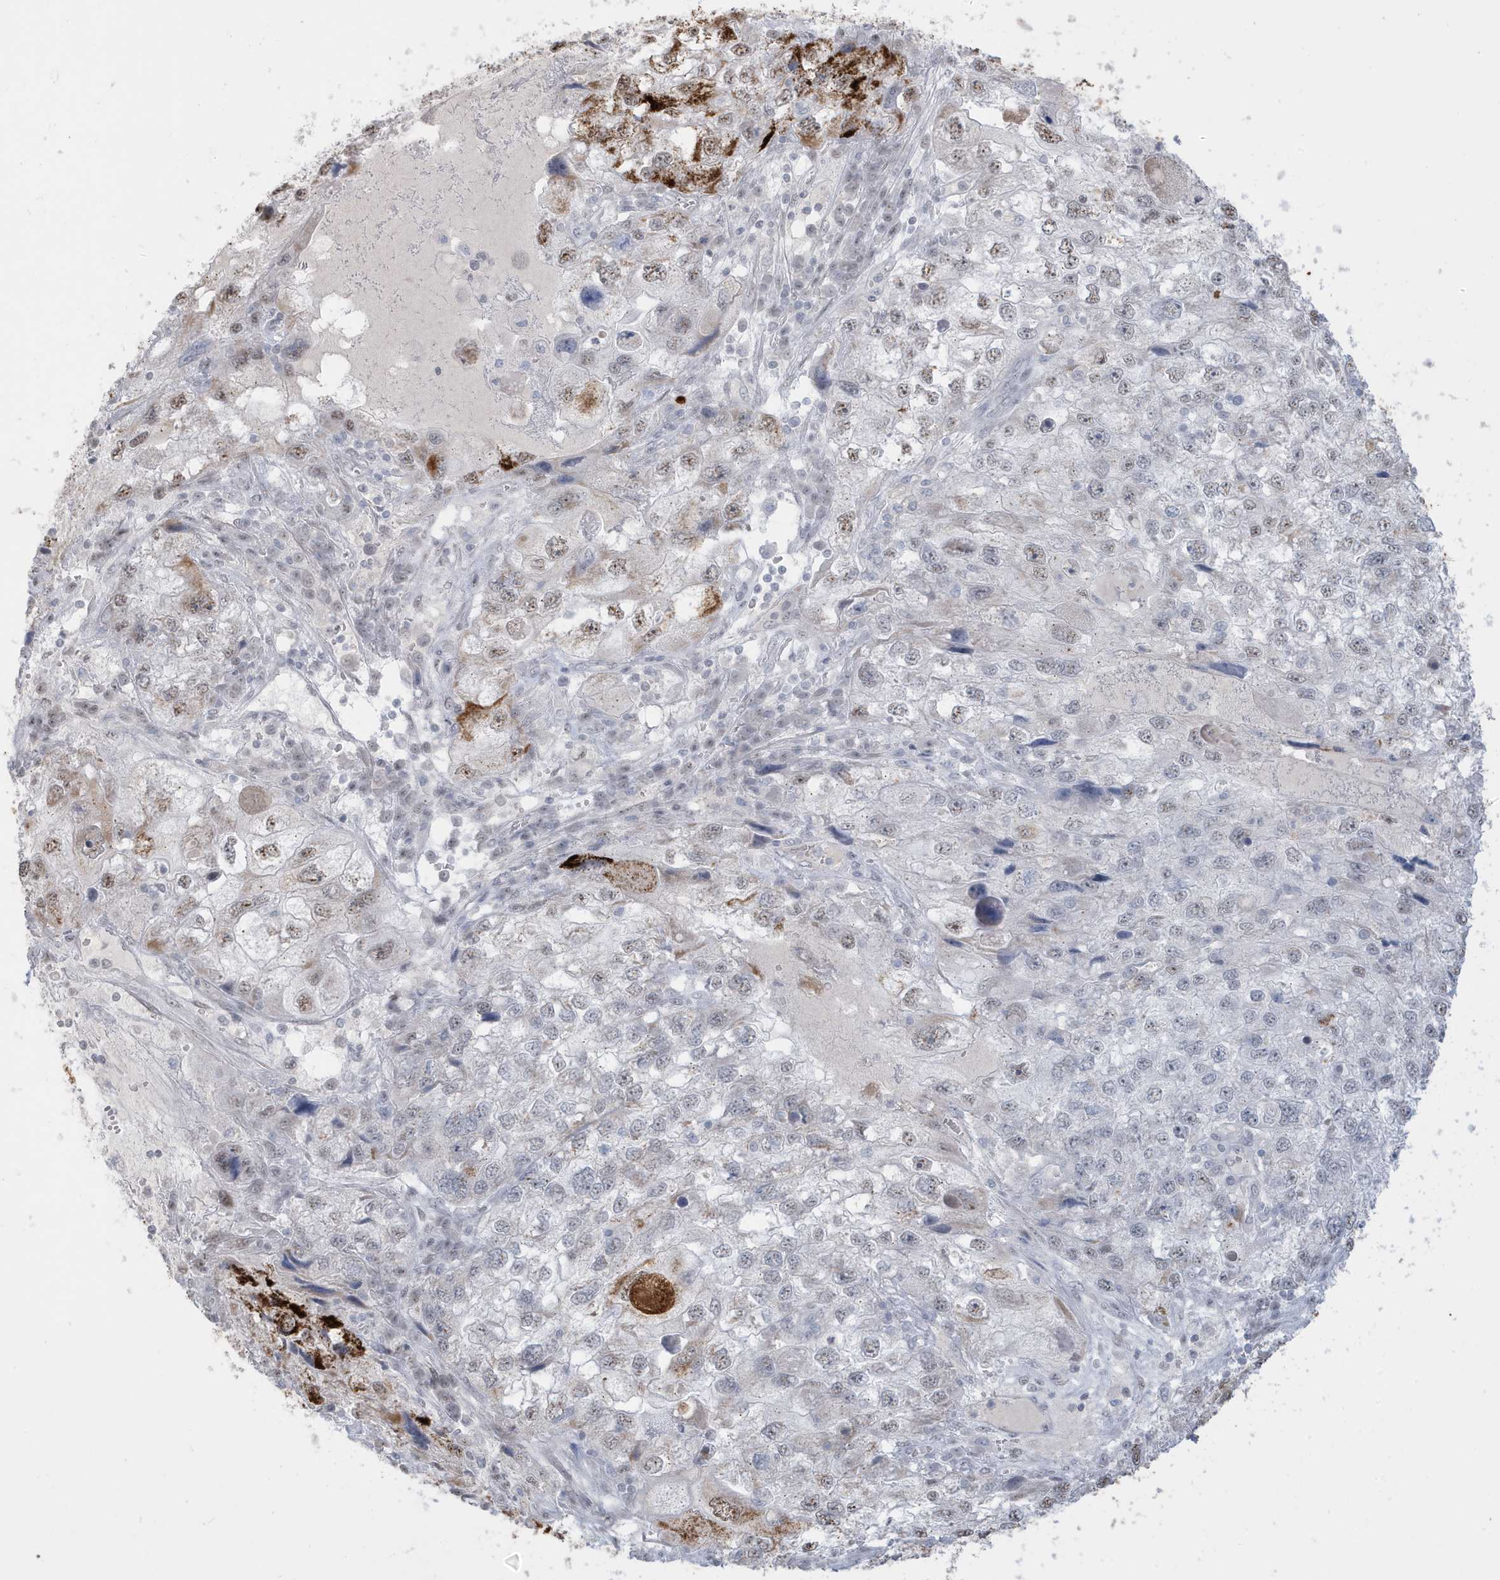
{"staining": {"intensity": "moderate", "quantity": "<25%", "location": "cytoplasmic/membranous"}, "tissue": "endometrial cancer", "cell_type": "Tumor cells", "image_type": "cancer", "snomed": [{"axis": "morphology", "description": "Adenocarcinoma, NOS"}, {"axis": "topography", "description": "Endometrium"}], "caption": "Moderate cytoplasmic/membranous protein expression is identified in about <25% of tumor cells in adenocarcinoma (endometrial).", "gene": "FNDC1", "patient": {"sex": "female", "age": 49}}